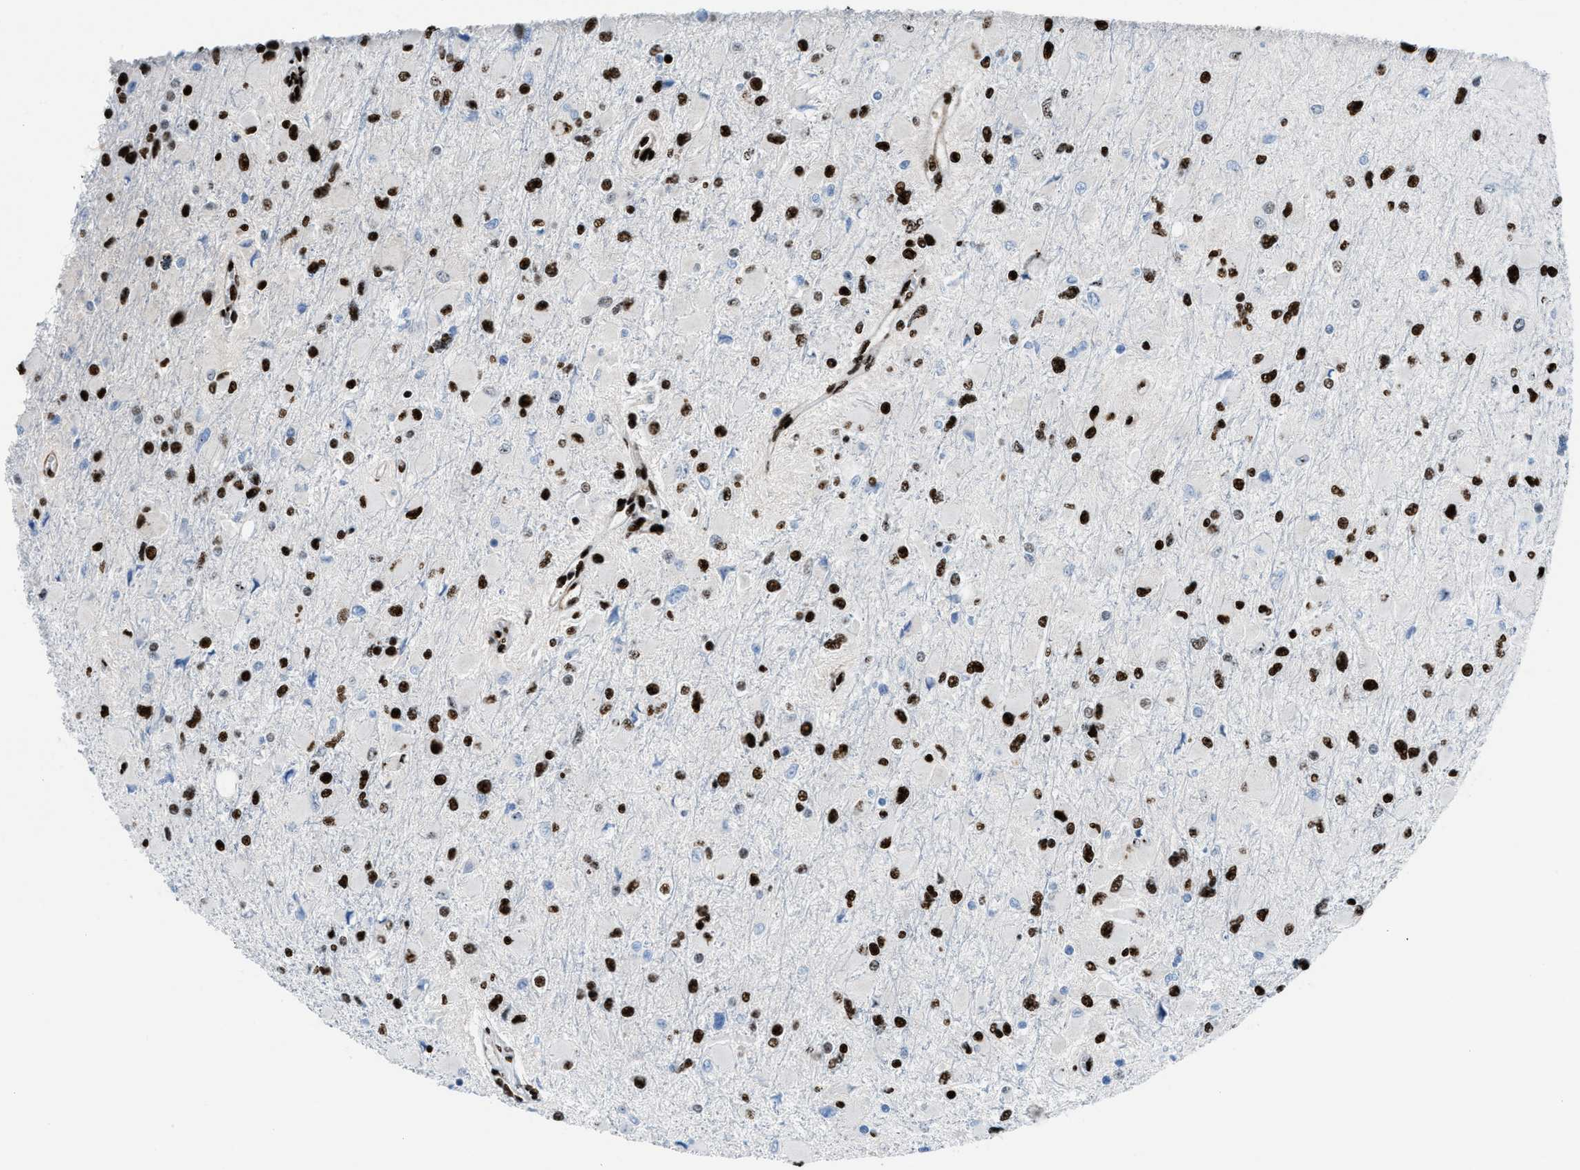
{"staining": {"intensity": "strong", "quantity": ">75%", "location": "nuclear"}, "tissue": "glioma", "cell_type": "Tumor cells", "image_type": "cancer", "snomed": [{"axis": "morphology", "description": "Glioma, malignant, High grade"}, {"axis": "topography", "description": "Cerebral cortex"}], "caption": "About >75% of tumor cells in human malignant glioma (high-grade) reveal strong nuclear protein positivity as visualized by brown immunohistochemical staining.", "gene": "NONO", "patient": {"sex": "female", "age": 36}}